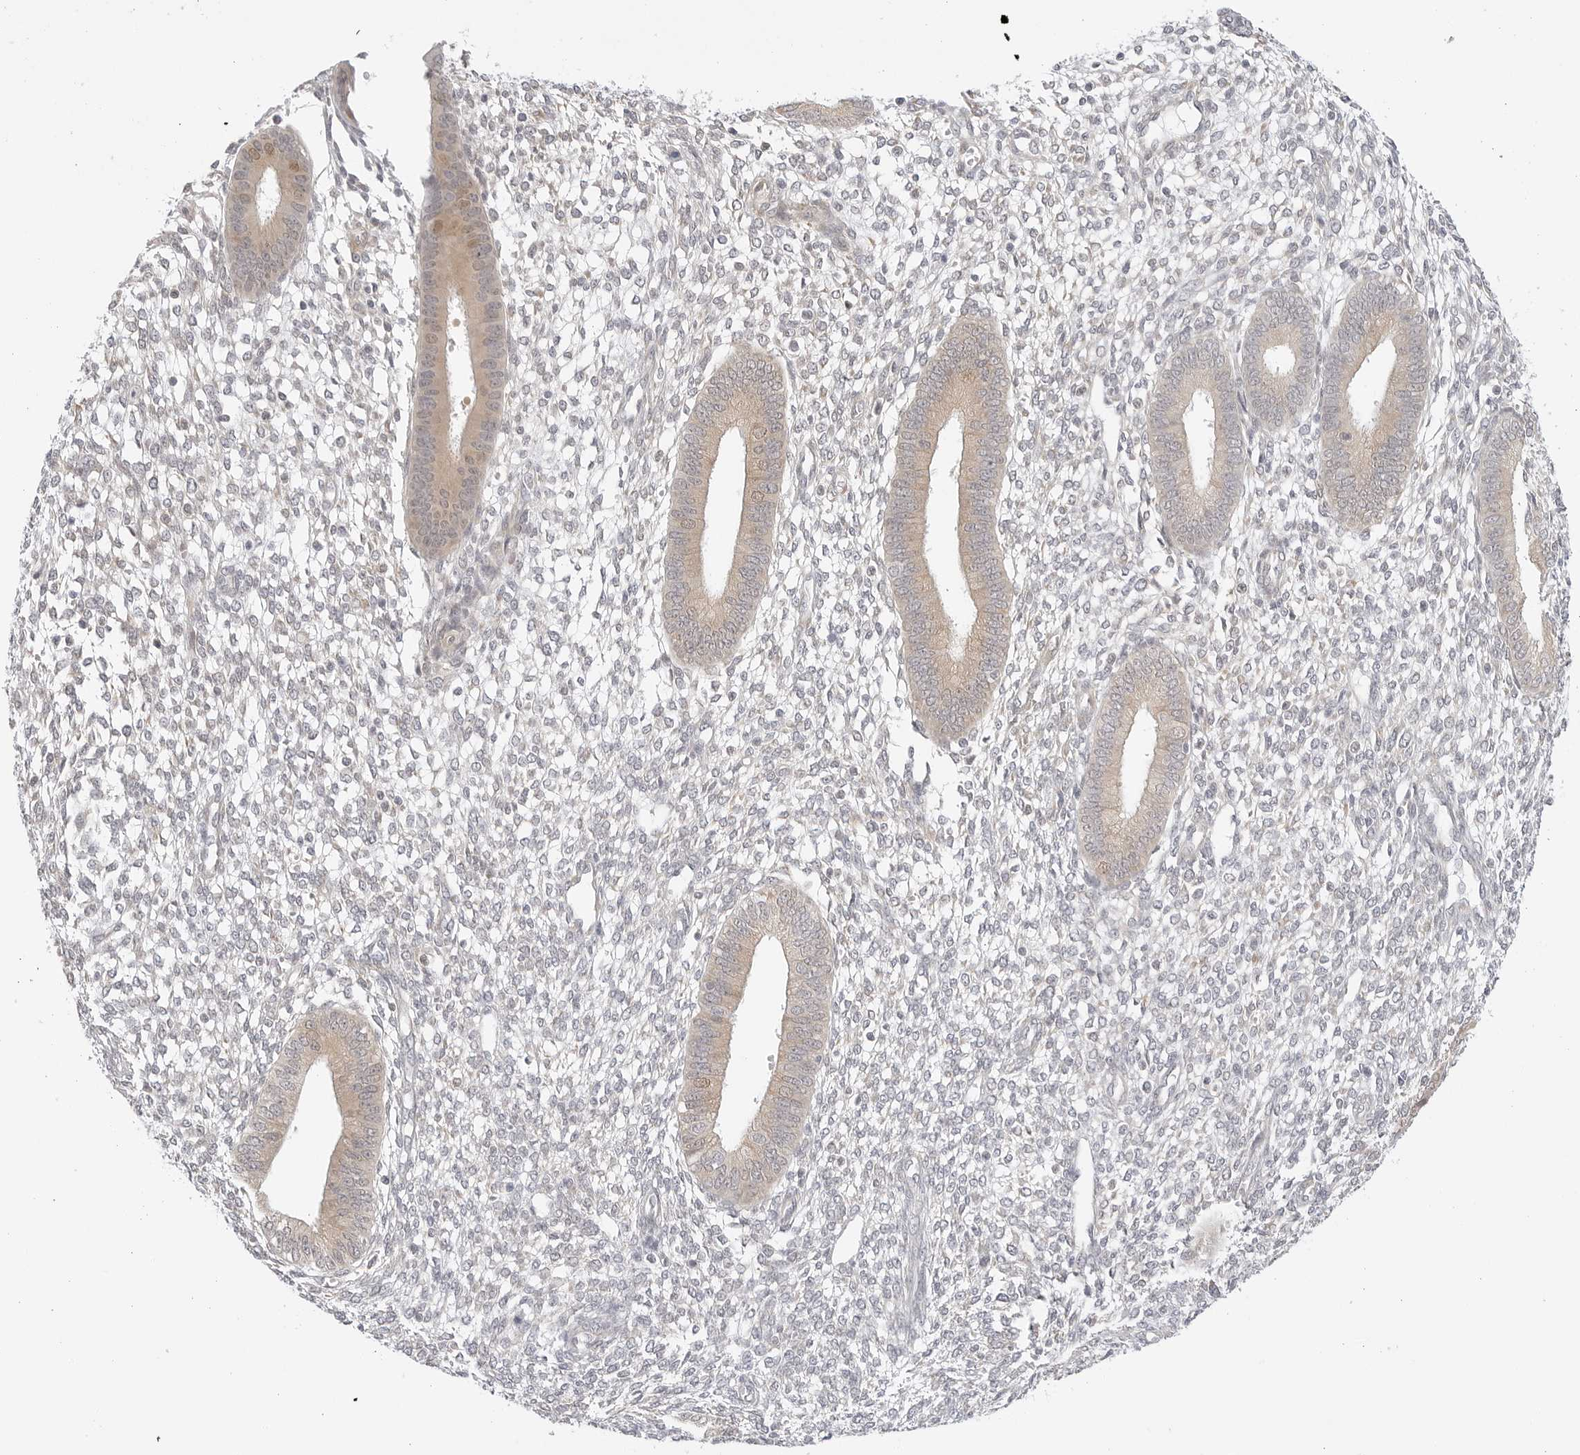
{"staining": {"intensity": "negative", "quantity": "none", "location": "none"}, "tissue": "endometrium", "cell_type": "Cells in endometrial stroma", "image_type": "normal", "snomed": [{"axis": "morphology", "description": "Normal tissue, NOS"}, {"axis": "topography", "description": "Endometrium"}], "caption": "This micrograph is of normal endometrium stained with immunohistochemistry (IHC) to label a protein in brown with the nuclei are counter-stained blue. There is no expression in cells in endometrial stroma.", "gene": "TCP1", "patient": {"sex": "female", "age": 46}}